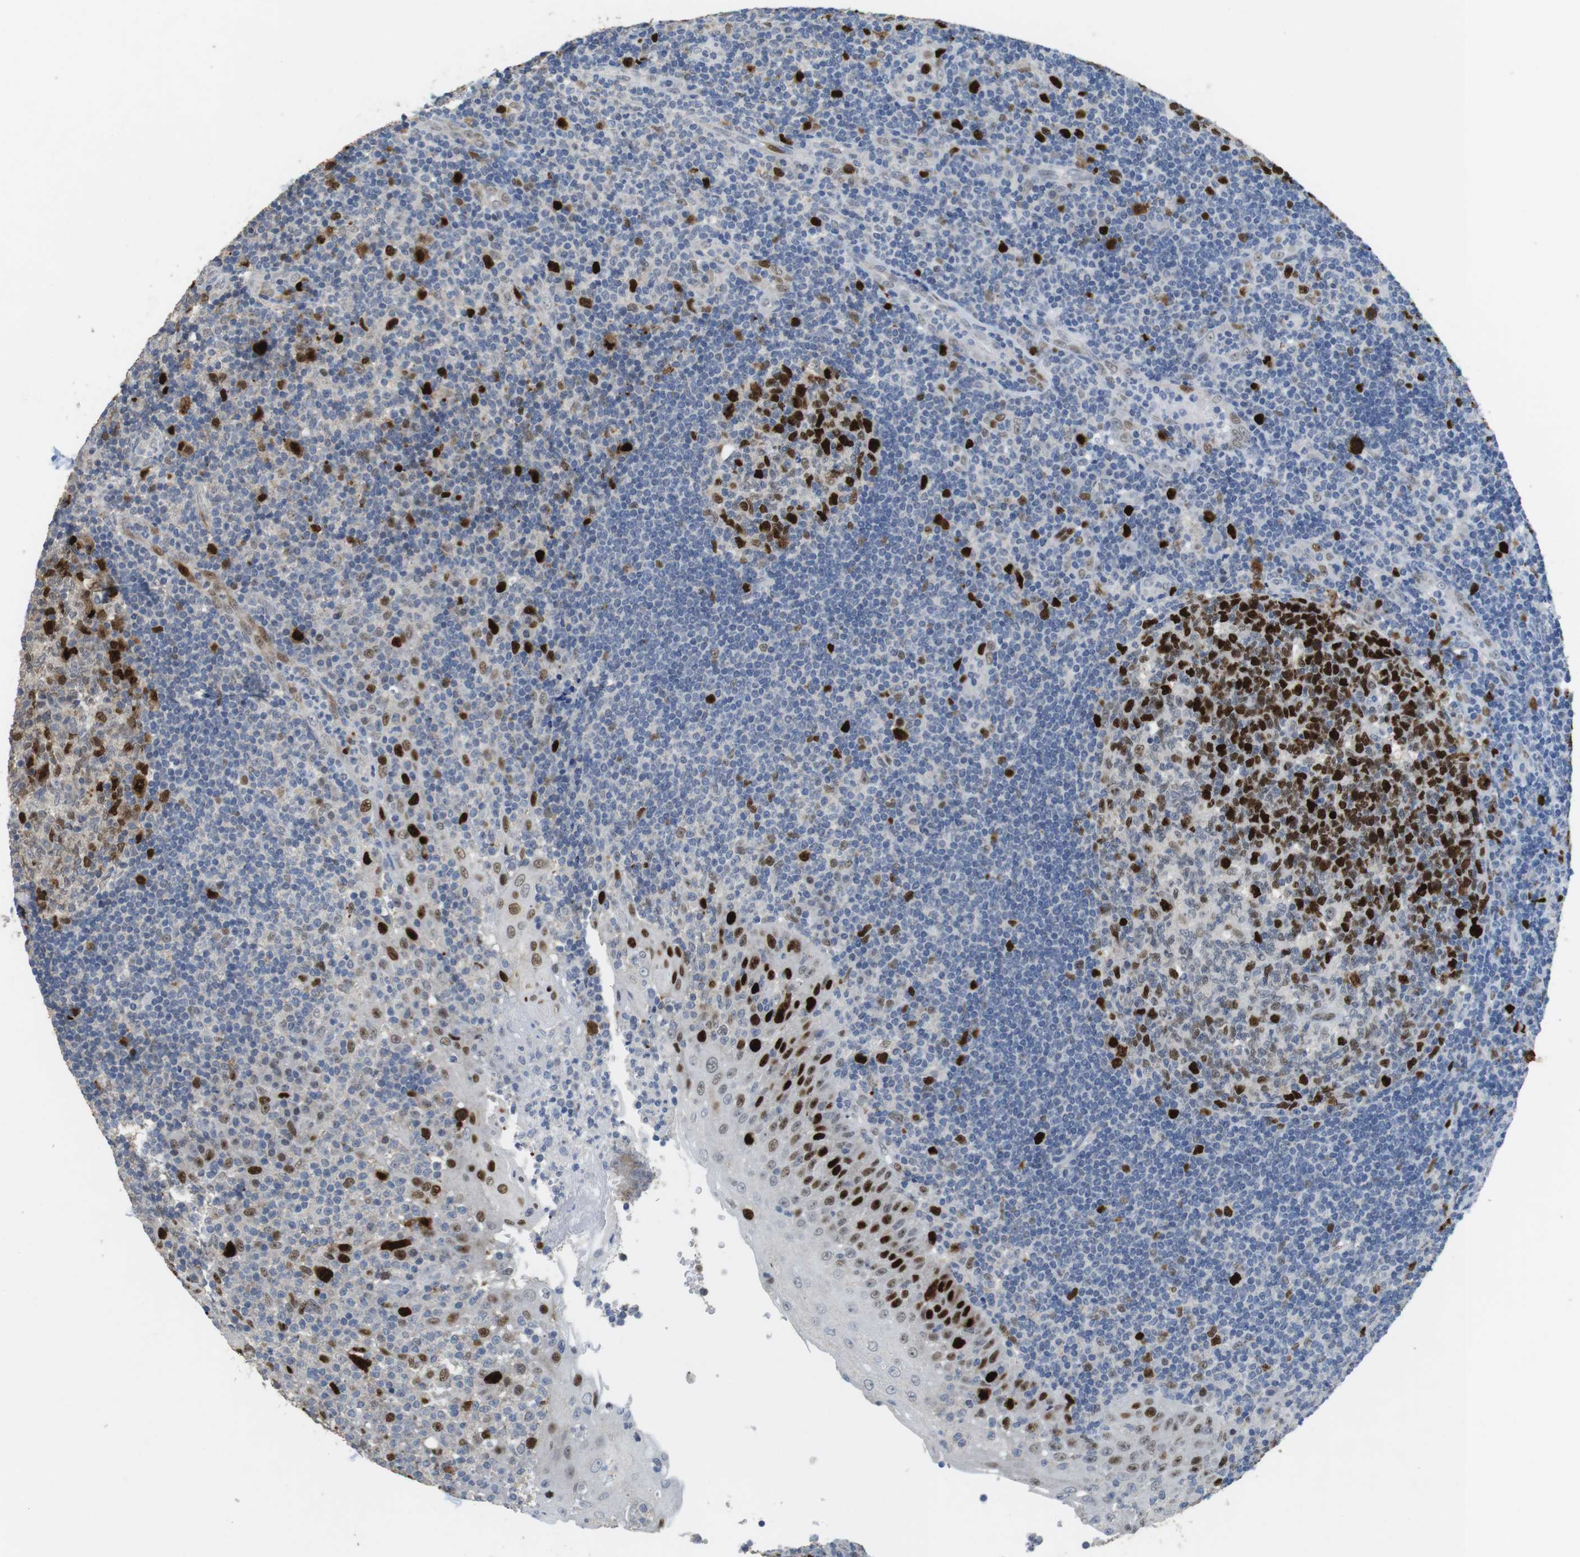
{"staining": {"intensity": "strong", "quantity": ">75%", "location": "nuclear"}, "tissue": "tonsil", "cell_type": "Germinal center cells", "image_type": "normal", "snomed": [{"axis": "morphology", "description": "Normal tissue, NOS"}, {"axis": "topography", "description": "Tonsil"}], "caption": "Immunohistochemistry (IHC) of unremarkable tonsil reveals high levels of strong nuclear staining in approximately >75% of germinal center cells.", "gene": "KPNA2", "patient": {"sex": "female", "age": 40}}